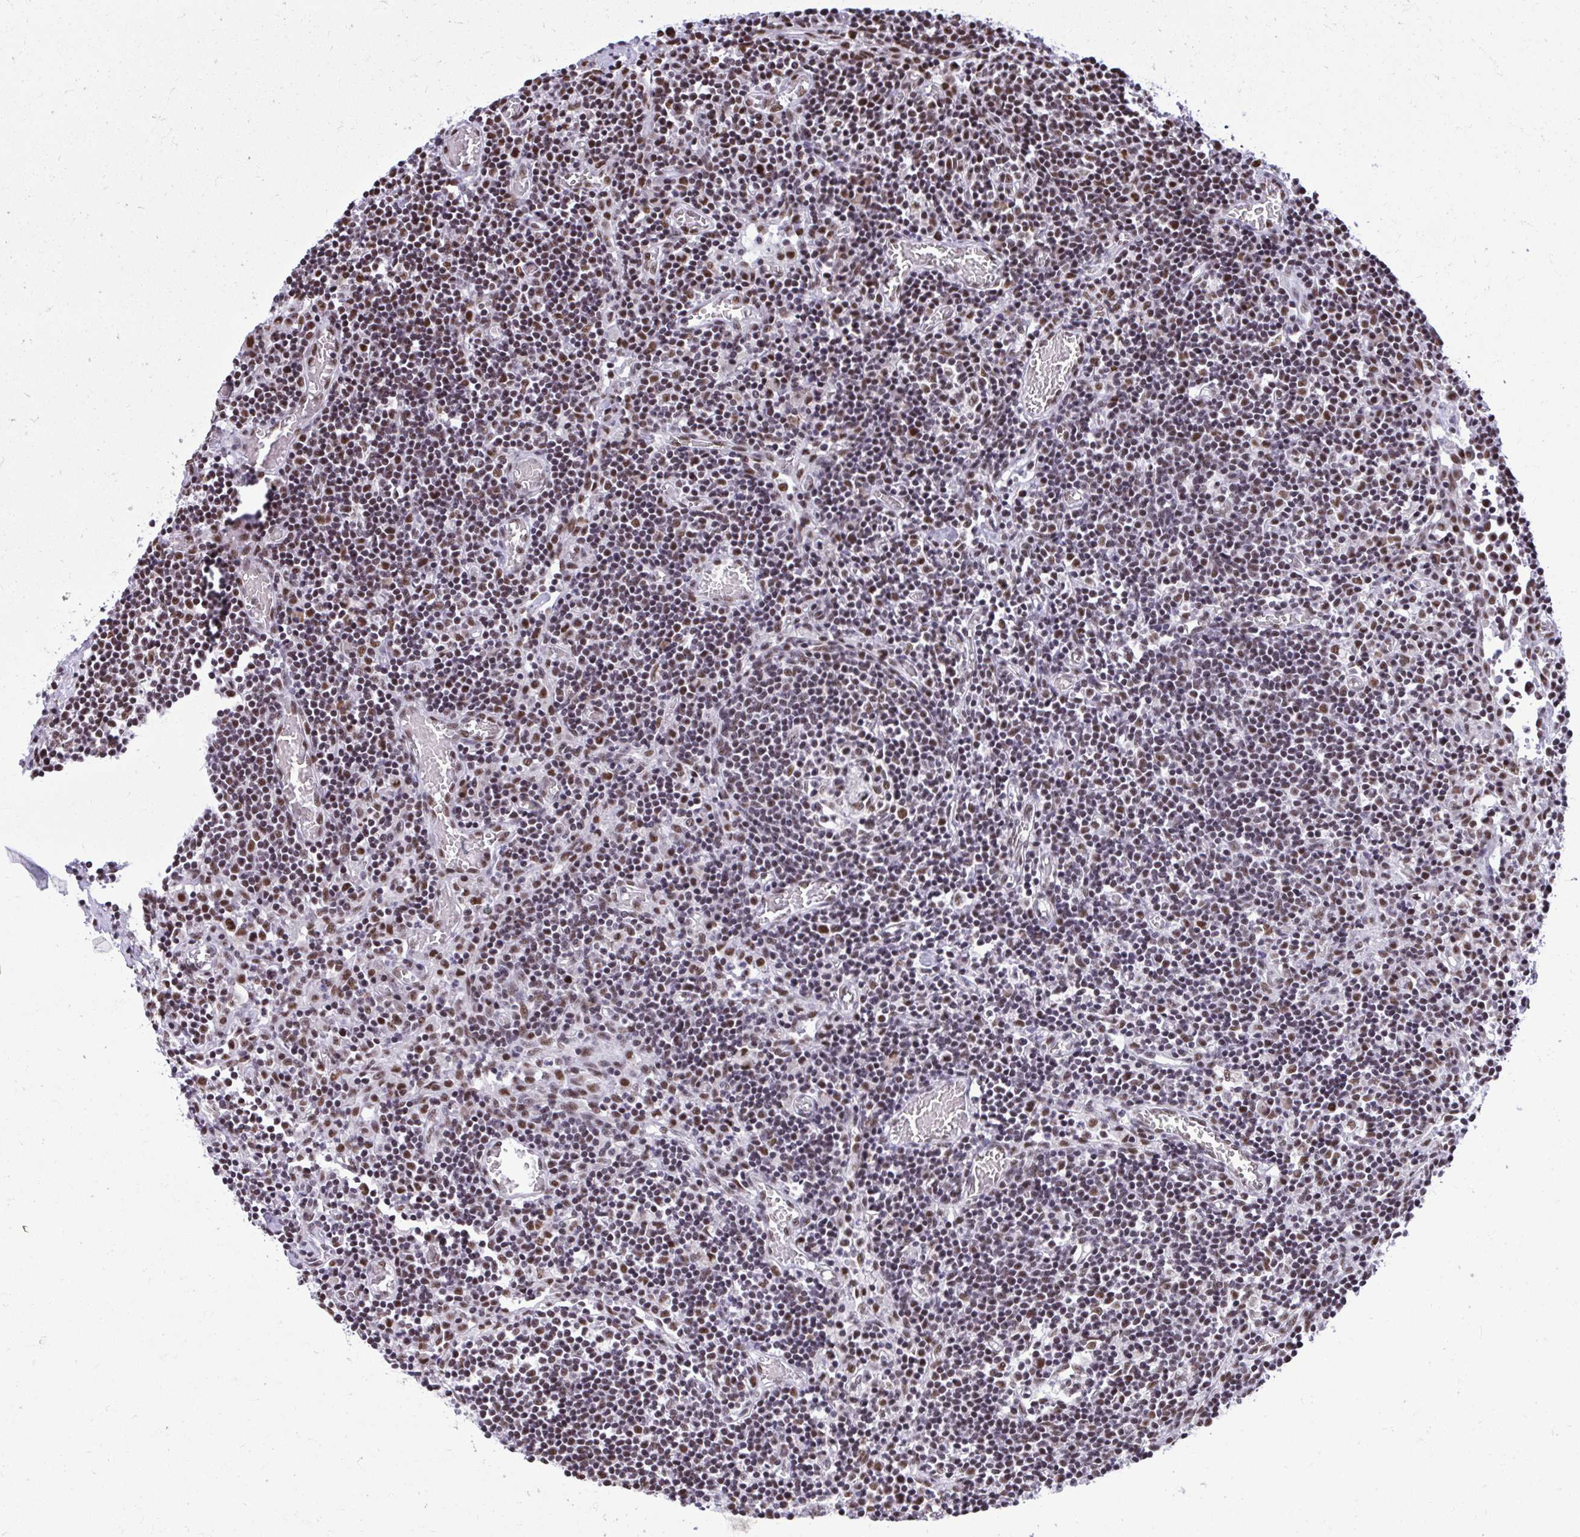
{"staining": {"intensity": "moderate", "quantity": ">75%", "location": "nuclear"}, "tissue": "lymph node", "cell_type": "Germinal center cells", "image_type": "normal", "snomed": [{"axis": "morphology", "description": "Normal tissue, NOS"}, {"axis": "topography", "description": "Lymph node"}], "caption": "High-magnification brightfield microscopy of benign lymph node stained with DAB (3,3'-diaminobenzidine) (brown) and counterstained with hematoxylin (blue). germinal center cells exhibit moderate nuclear expression is identified in about>75% of cells.", "gene": "PRPF19", "patient": {"sex": "male", "age": 66}}